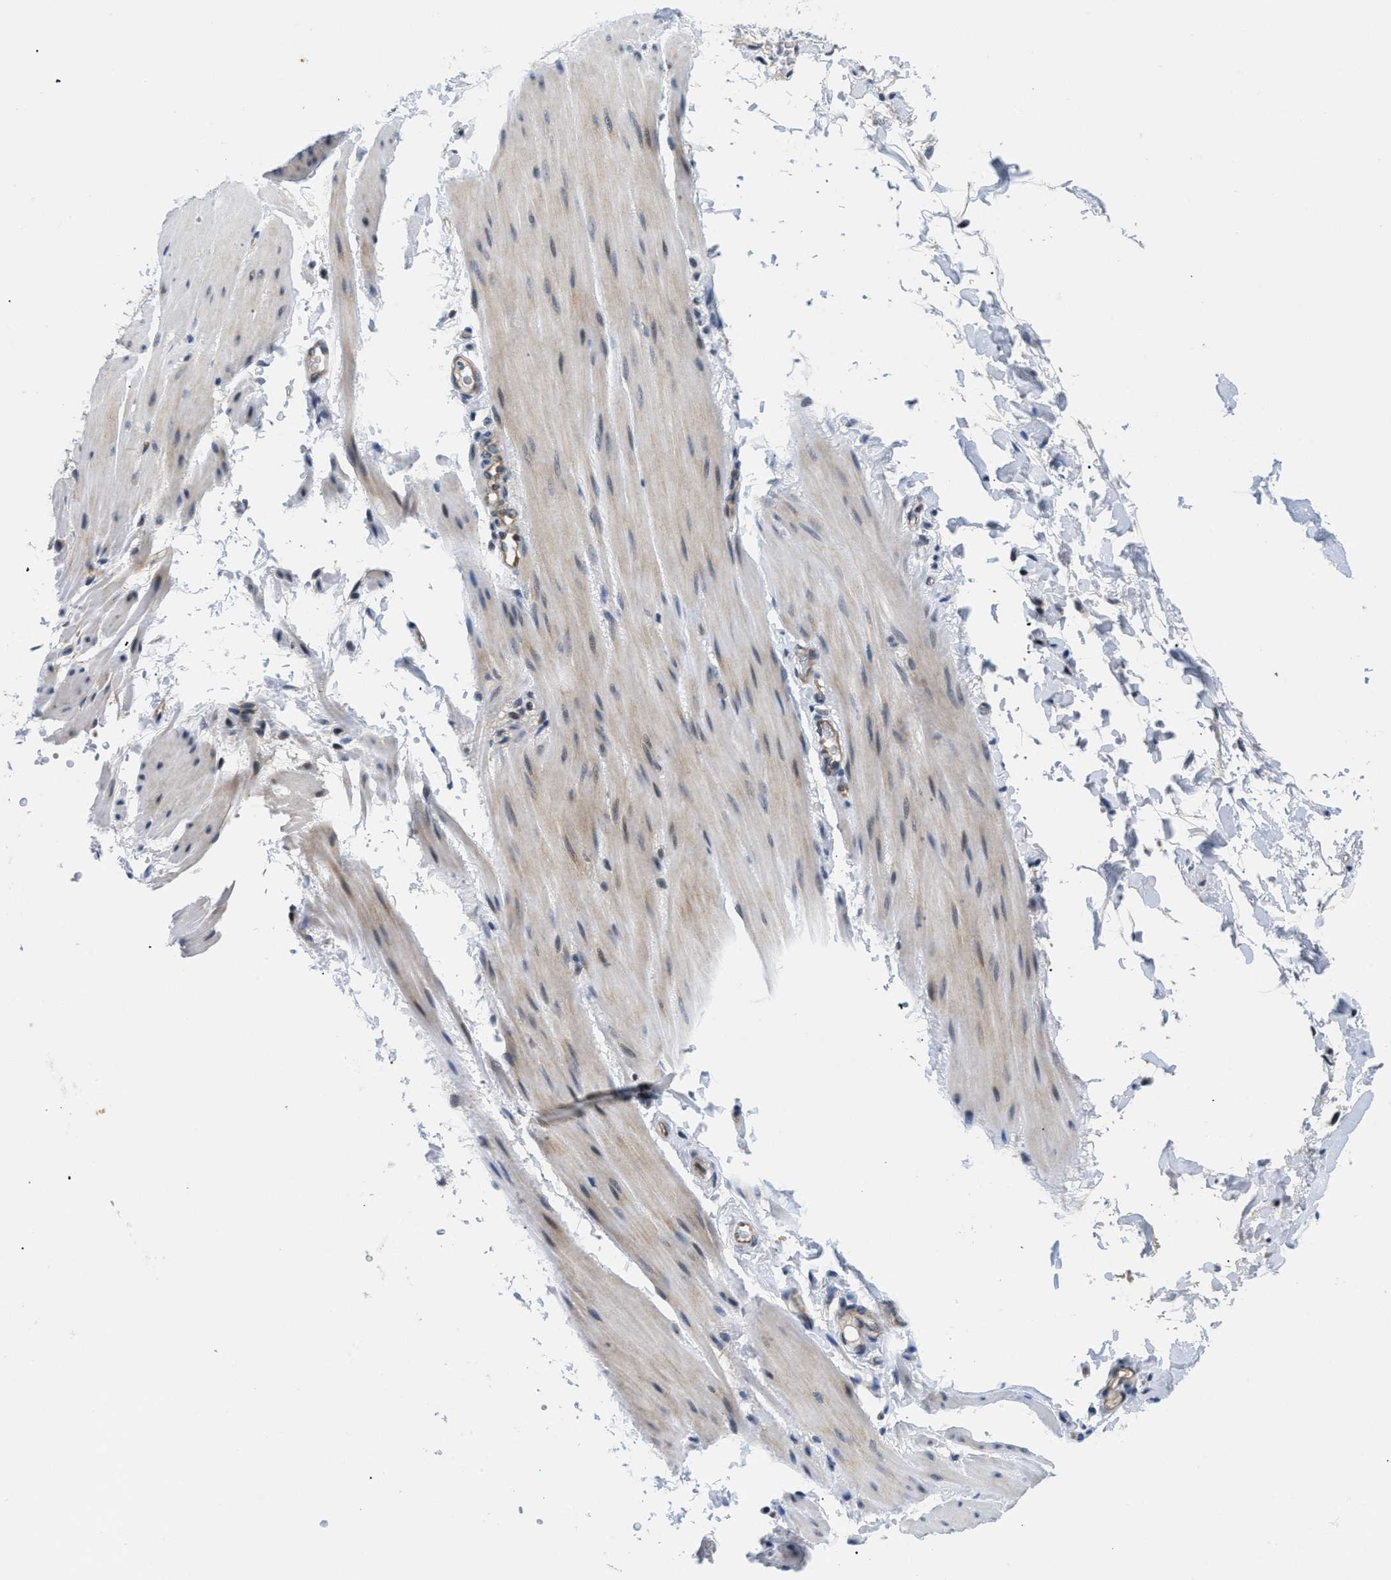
{"staining": {"intensity": "weak", "quantity": "25%-75%", "location": "cytoplasmic/membranous"}, "tissue": "smooth muscle", "cell_type": "Smooth muscle cells", "image_type": "normal", "snomed": [{"axis": "morphology", "description": "Normal tissue, NOS"}, {"axis": "topography", "description": "Smooth muscle"}, {"axis": "topography", "description": "Colon"}], "caption": "Immunohistochemistry of benign smooth muscle exhibits low levels of weak cytoplasmic/membranous positivity in about 25%-75% of smooth muscle cells.", "gene": "SLC29A2", "patient": {"sex": "male", "age": 67}}